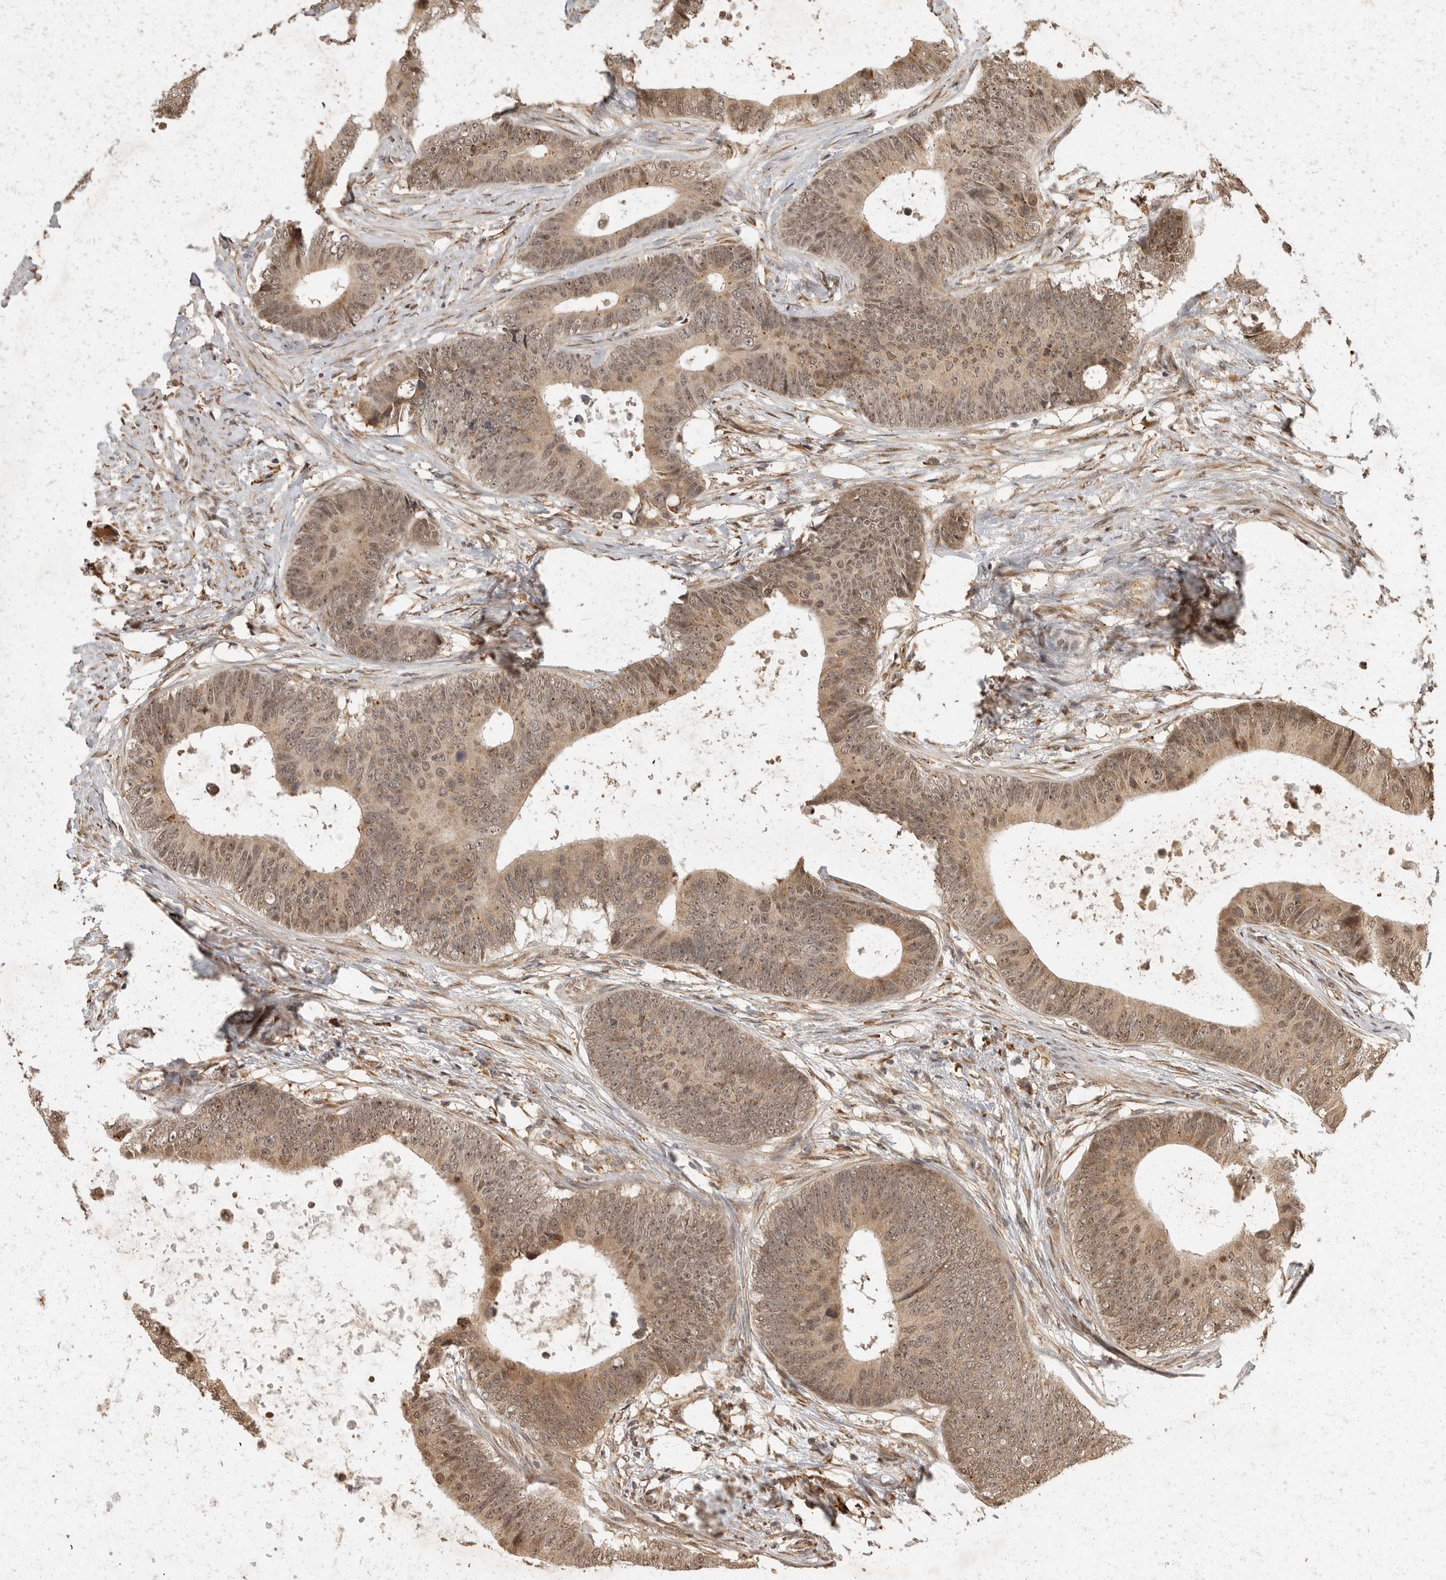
{"staining": {"intensity": "moderate", "quantity": ">75%", "location": "cytoplasmic/membranous,nuclear"}, "tissue": "colorectal cancer", "cell_type": "Tumor cells", "image_type": "cancer", "snomed": [{"axis": "morphology", "description": "Adenocarcinoma, NOS"}, {"axis": "topography", "description": "Colon"}], "caption": "A brown stain highlights moderate cytoplasmic/membranous and nuclear staining of a protein in colorectal adenocarcinoma tumor cells.", "gene": "ZNF83", "patient": {"sex": "male", "age": 56}}